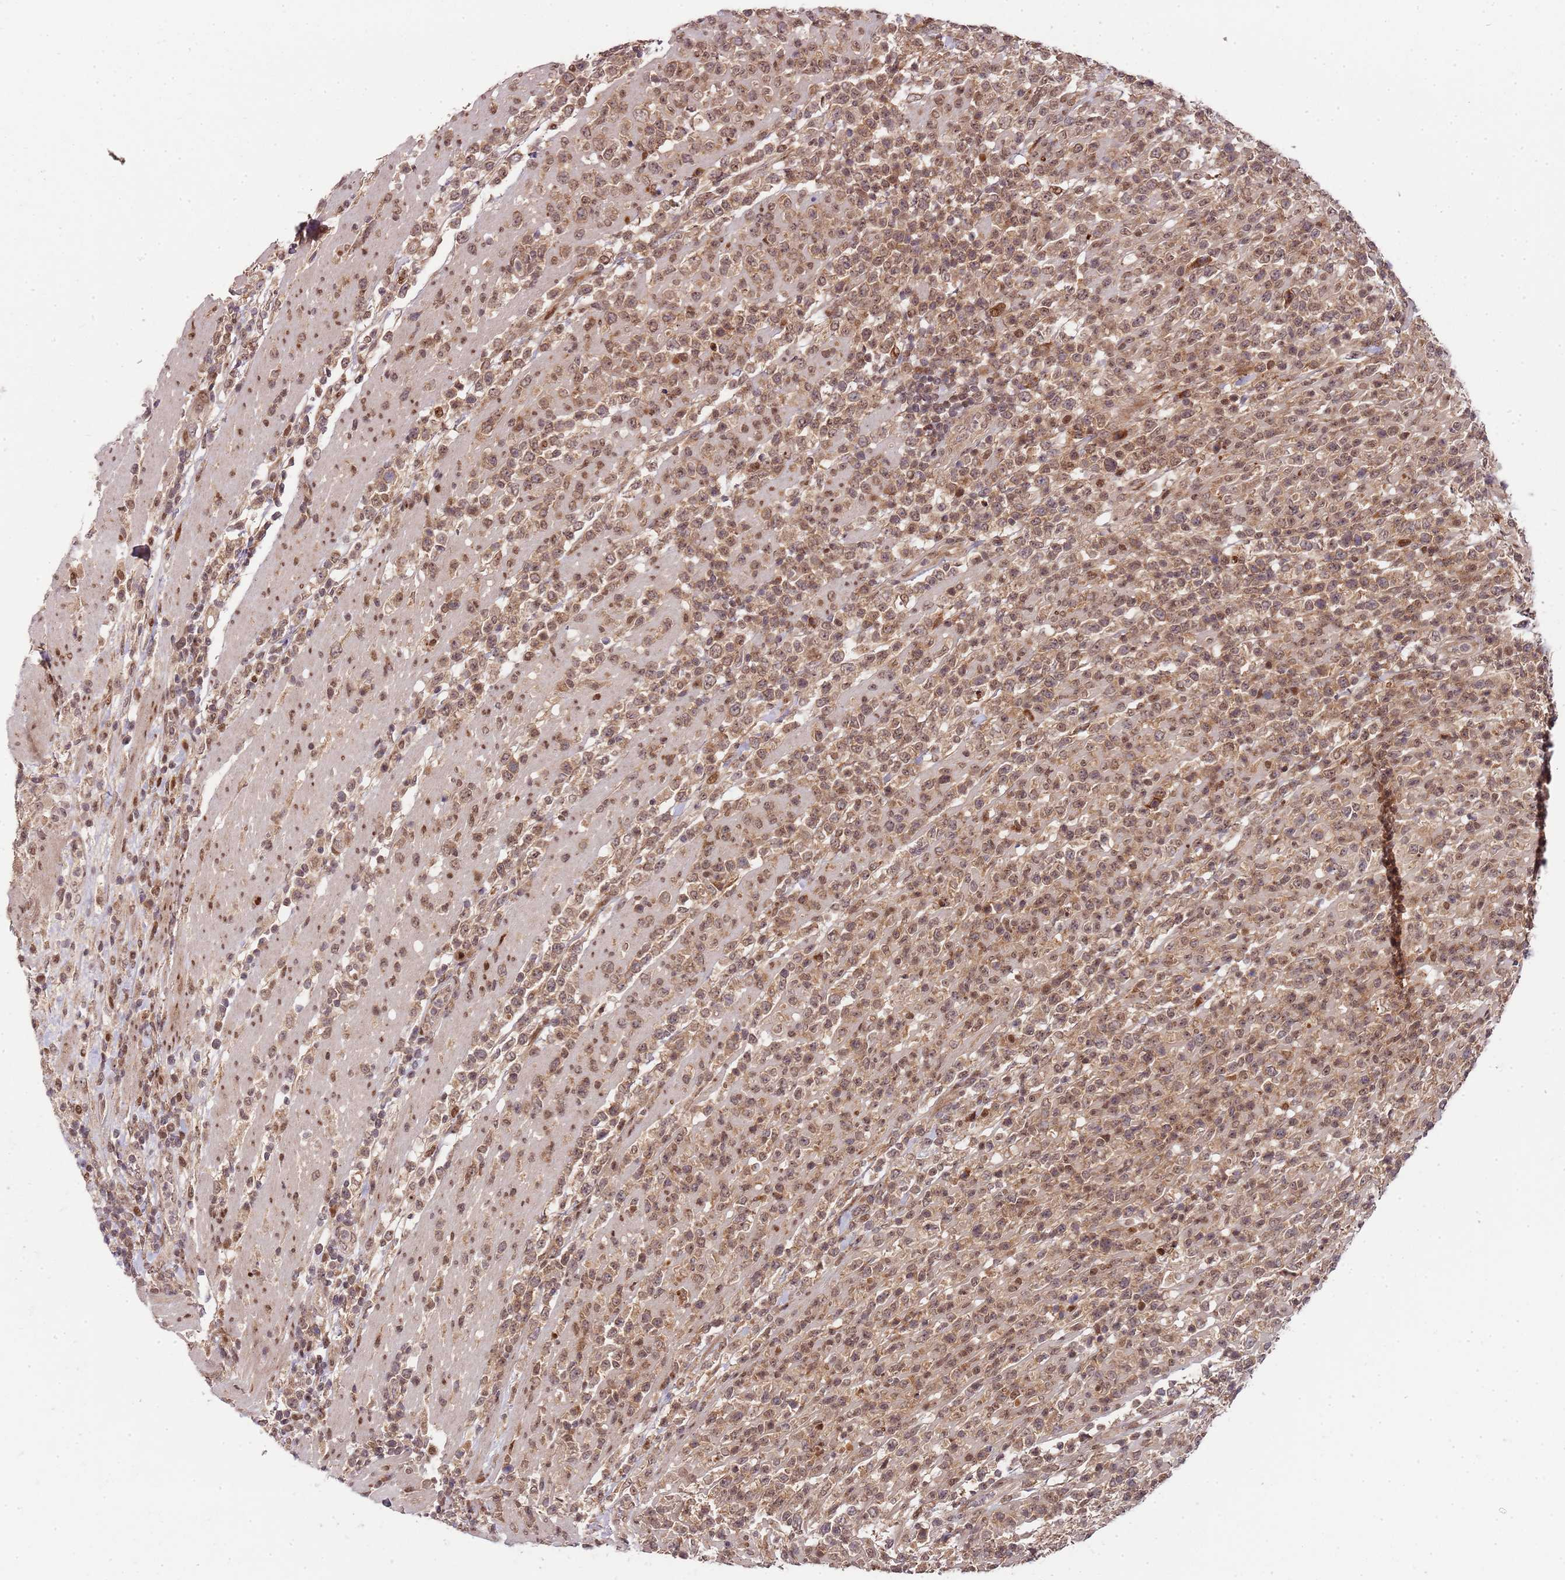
{"staining": {"intensity": "moderate", "quantity": ">75%", "location": "cytoplasmic/membranous,nuclear"}, "tissue": "lymphoma", "cell_type": "Tumor cells", "image_type": "cancer", "snomed": [{"axis": "morphology", "description": "Malignant lymphoma, non-Hodgkin's type, High grade"}, {"axis": "topography", "description": "Colon"}], "caption": "Human high-grade malignant lymphoma, non-Hodgkin's type stained for a protein (brown) demonstrates moderate cytoplasmic/membranous and nuclear positive expression in approximately >75% of tumor cells.", "gene": "EDC3", "patient": {"sex": "female", "age": 53}}